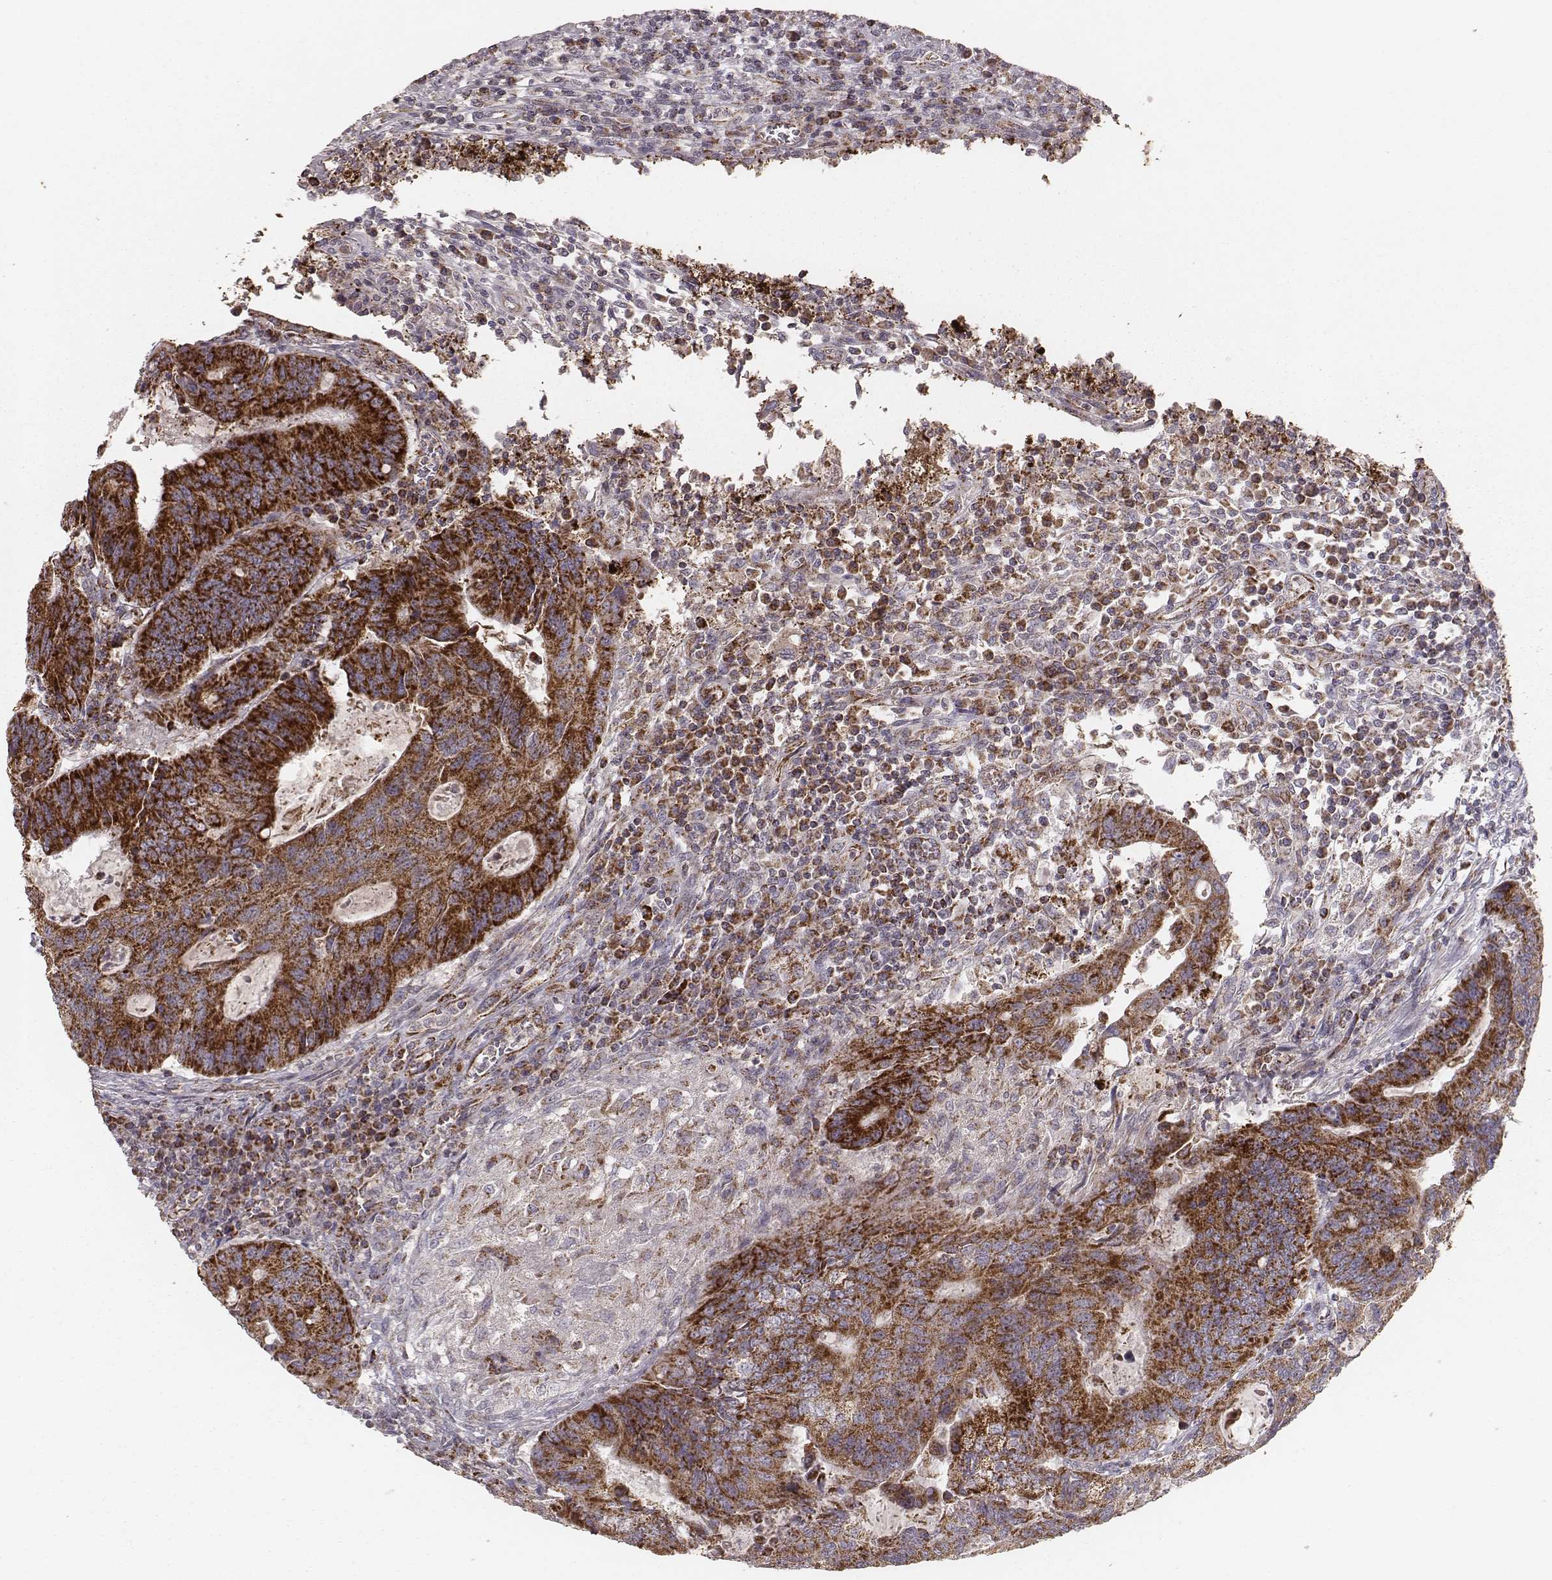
{"staining": {"intensity": "strong", "quantity": ">75%", "location": "cytoplasmic/membranous"}, "tissue": "colorectal cancer", "cell_type": "Tumor cells", "image_type": "cancer", "snomed": [{"axis": "morphology", "description": "Adenocarcinoma, NOS"}, {"axis": "topography", "description": "Colon"}], "caption": "This histopathology image exhibits IHC staining of colorectal adenocarcinoma, with high strong cytoplasmic/membranous positivity in about >75% of tumor cells.", "gene": "TUFM", "patient": {"sex": "male", "age": 67}}